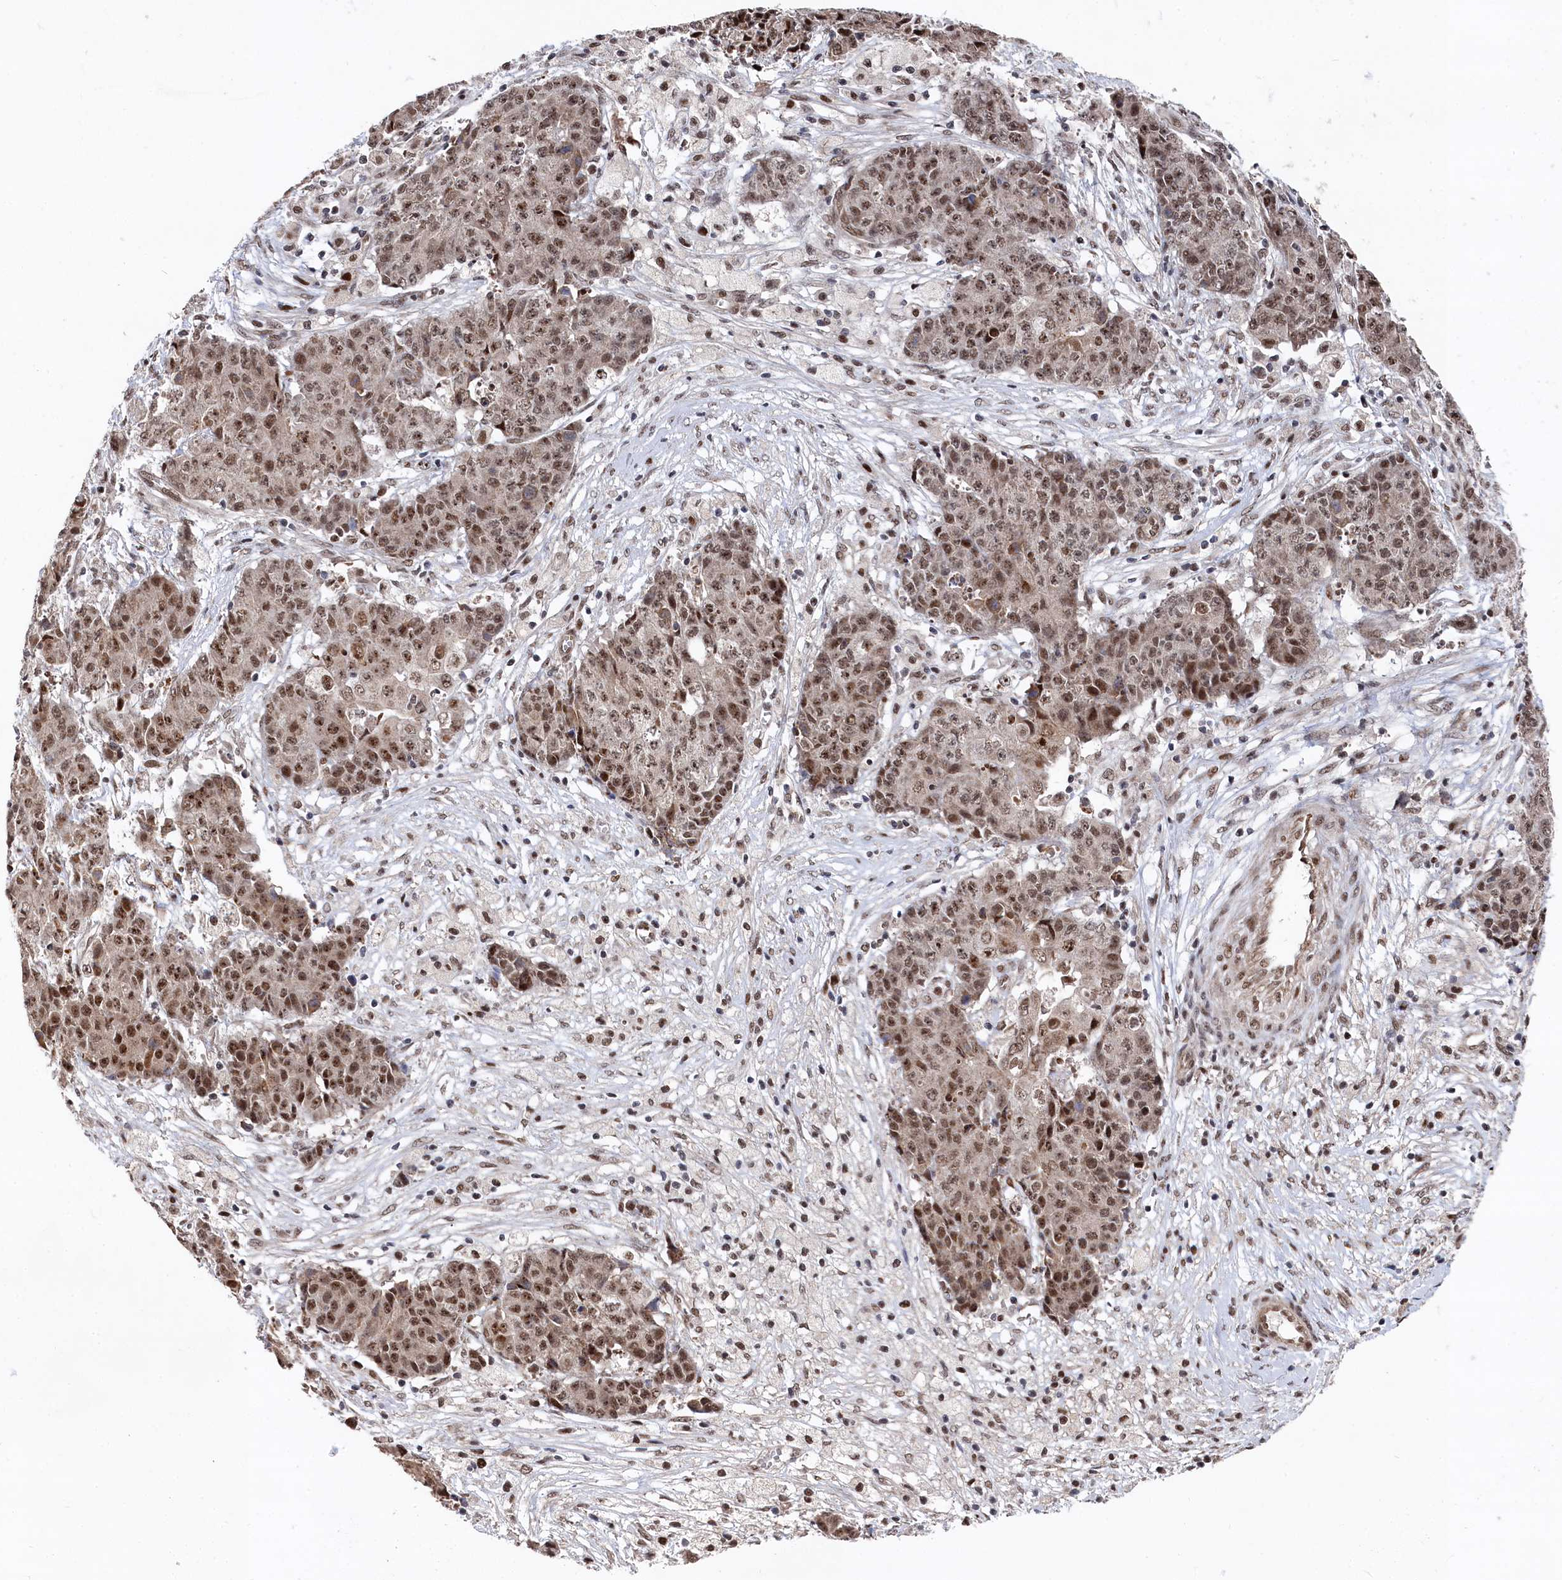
{"staining": {"intensity": "moderate", "quantity": ">75%", "location": "nuclear"}, "tissue": "ovarian cancer", "cell_type": "Tumor cells", "image_type": "cancer", "snomed": [{"axis": "morphology", "description": "Carcinoma, endometroid"}, {"axis": "topography", "description": "Ovary"}], "caption": "A medium amount of moderate nuclear staining is present in about >75% of tumor cells in ovarian endometroid carcinoma tissue.", "gene": "BUB3", "patient": {"sex": "female", "age": 42}}